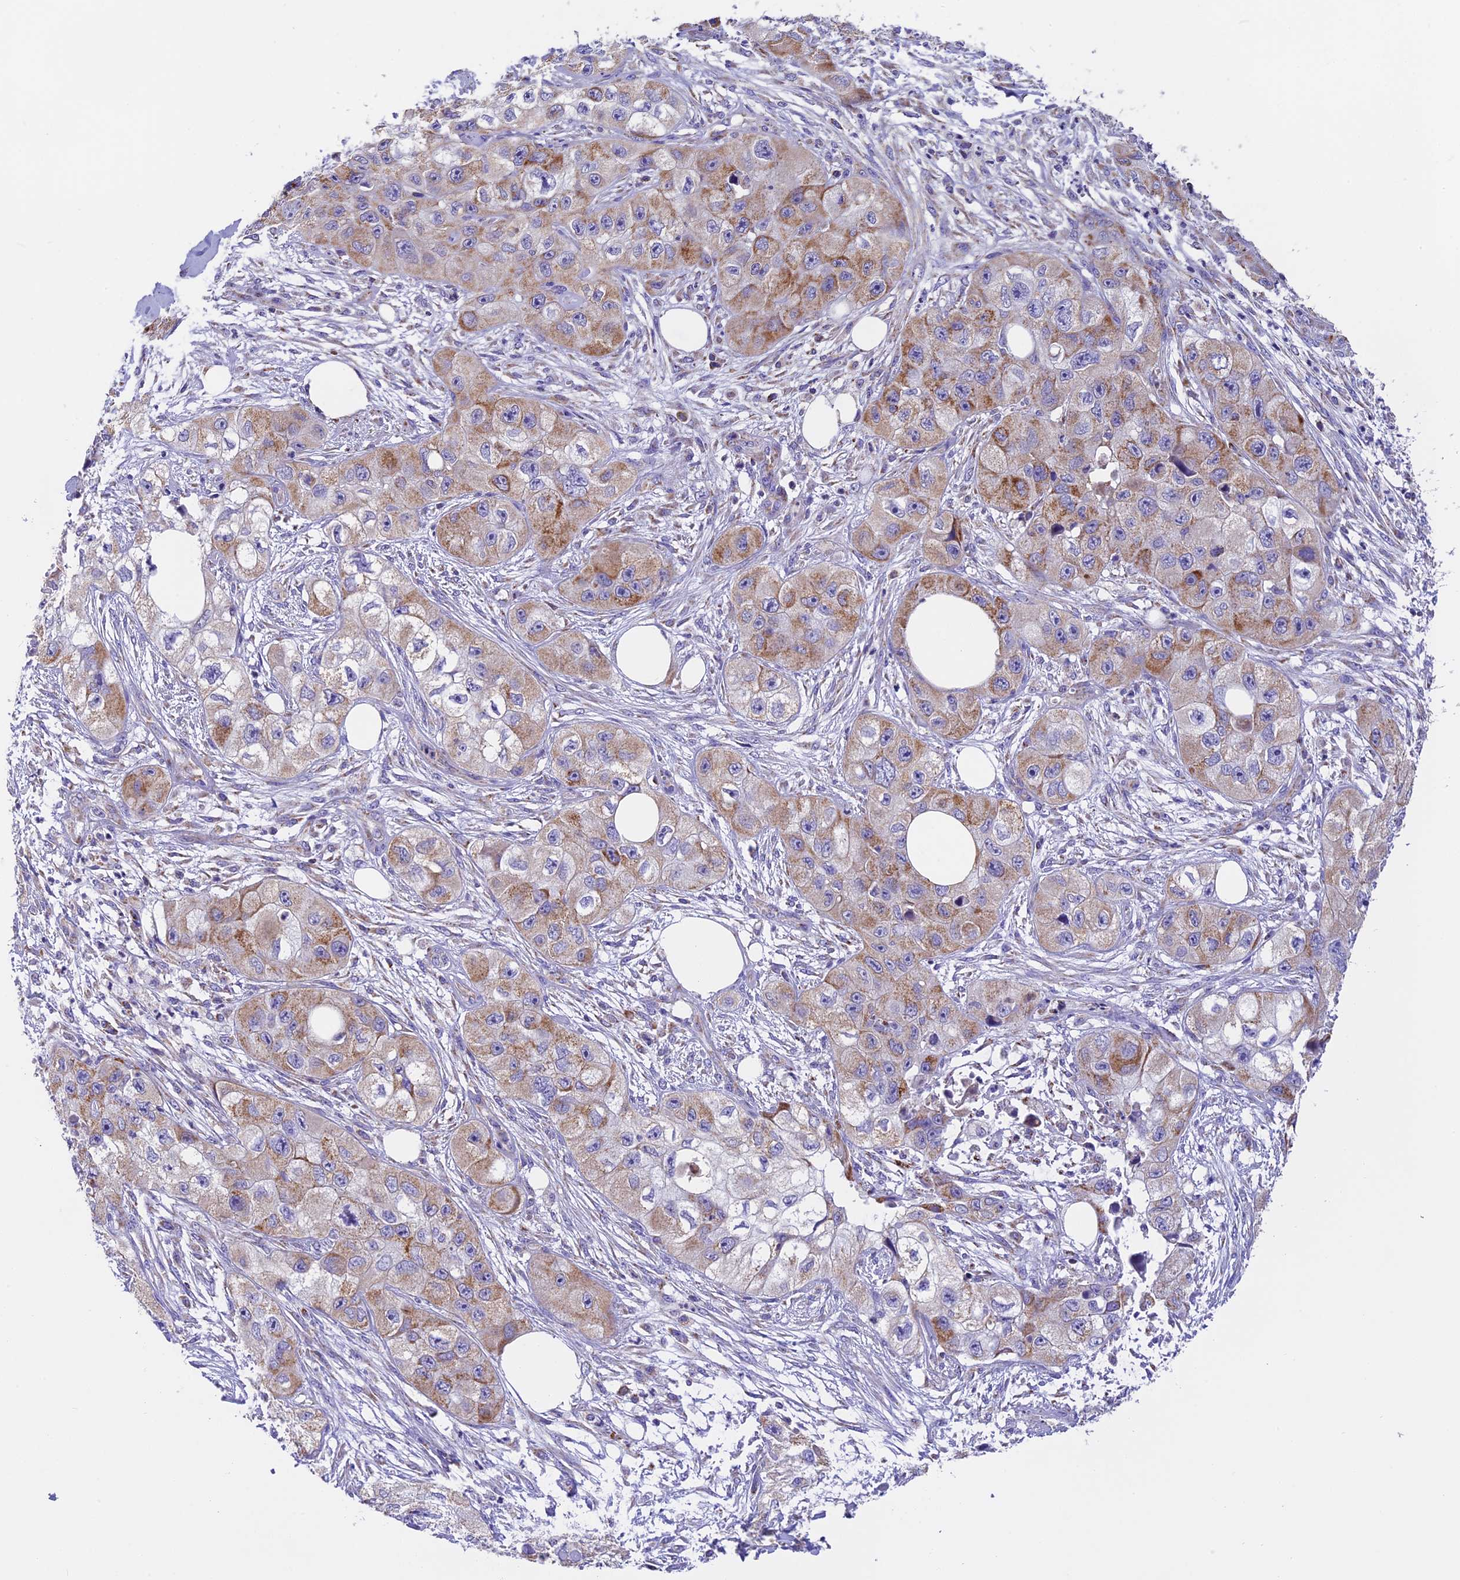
{"staining": {"intensity": "moderate", "quantity": "25%-75%", "location": "cytoplasmic/membranous"}, "tissue": "skin cancer", "cell_type": "Tumor cells", "image_type": "cancer", "snomed": [{"axis": "morphology", "description": "Squamous cell carcinoma, NOS"}, {"axis": "topography", "description": "Skin"}, {"axis": "topography", "description": "Subcutis"}], "caption": "Skin squamous cell carcinoma tissue displays moderate cytoplasmic/membranous expression in approximately 25%-75% of tumor cells, visualized by immunohistochemistry.", "gene": "MGME1", "patient": {"sex": "male", "age": 73}}